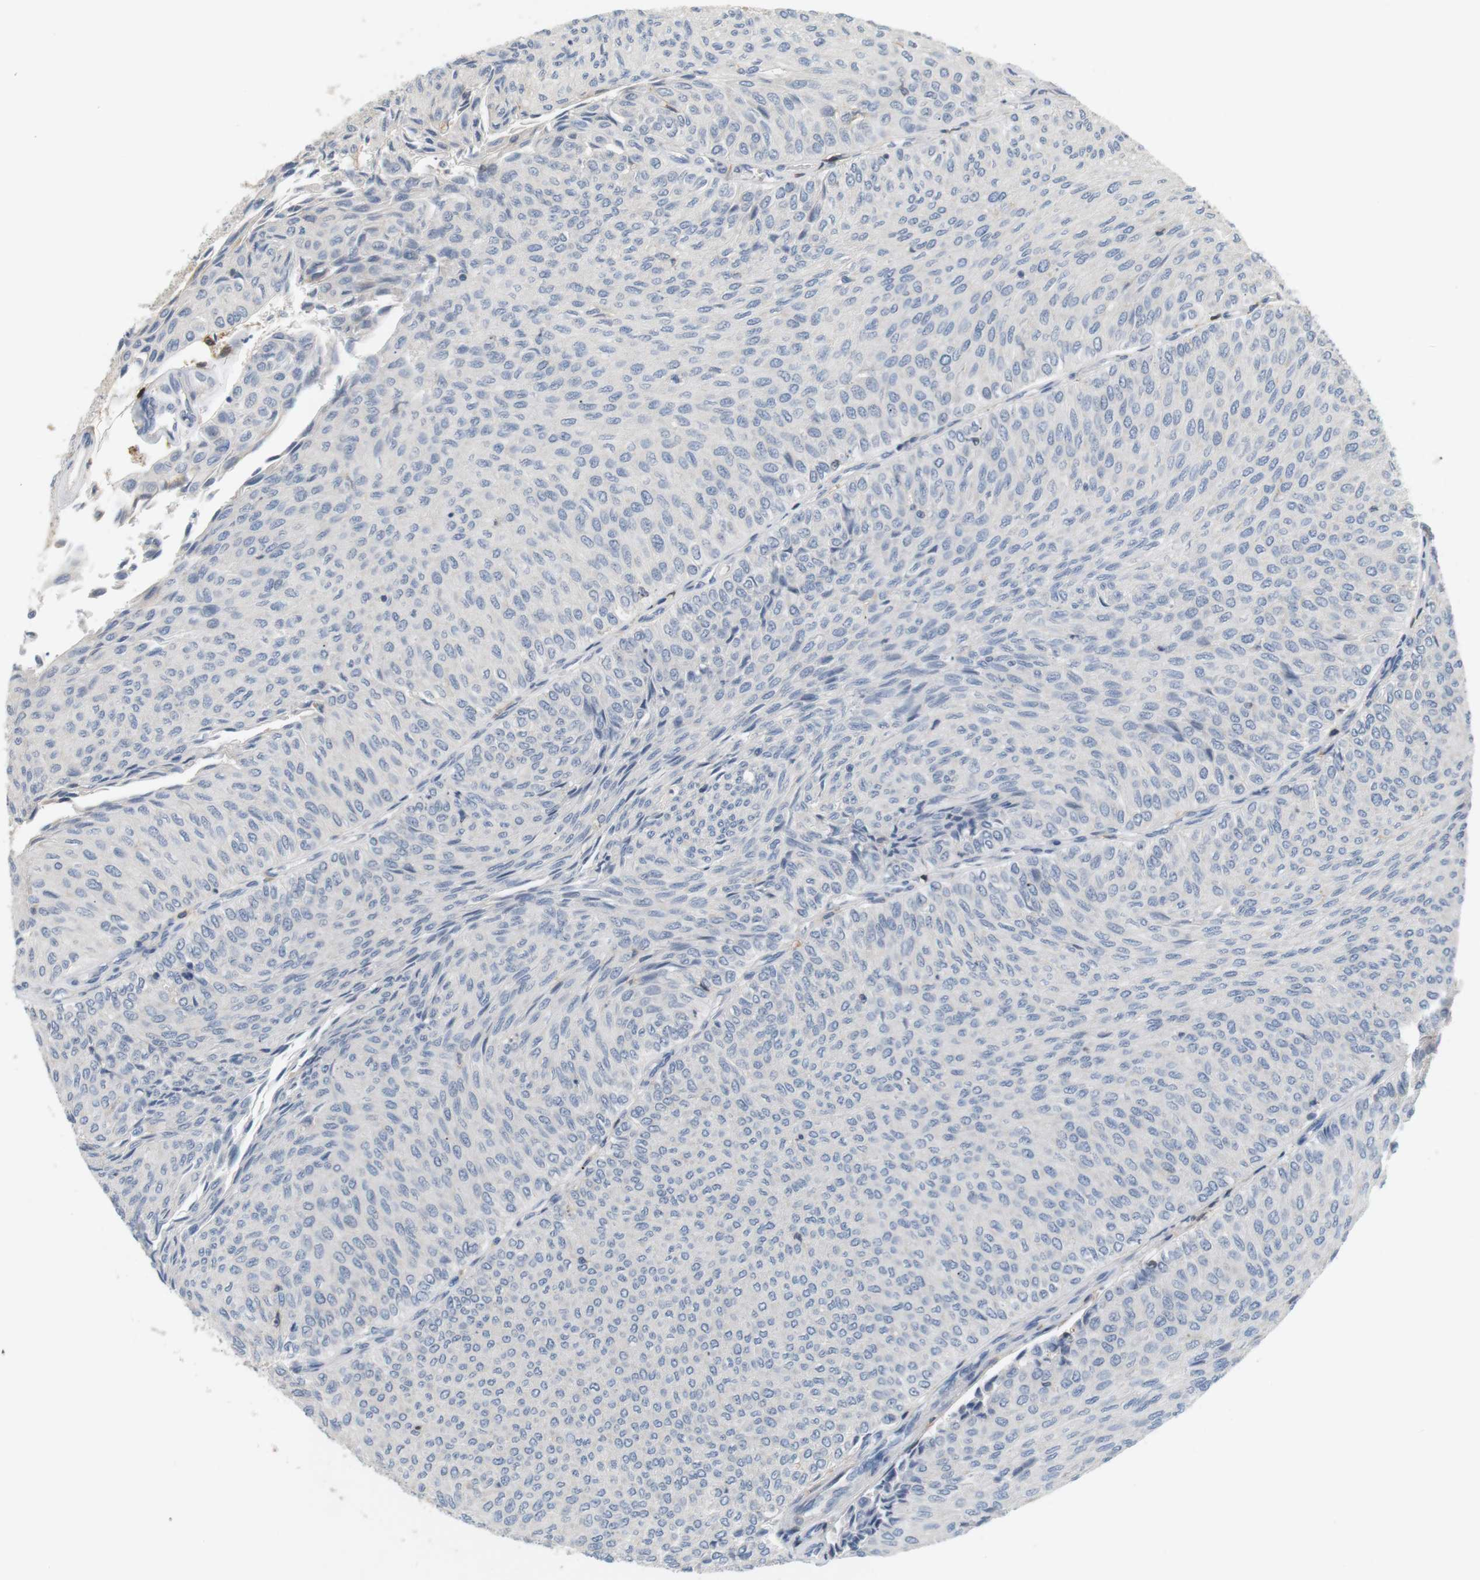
{"staining": {"intensity": "negative", "quantity": "none", "location": "none"}, "tissue": "urothelial cancer", "cell_type": "Tumor cells", "image_type": "cancer", "snomed": [{"axis": "morphology", "description": "Urothelial carcinoma, Low grade"}, {"axis": "topography", "description": "Urinary bladder"}], "caption": "Urothelial cancer was stained to show a protein in brown. There is no significant positivity in tumor cells.", "gene": "P2RY1", "patient": {"sex": "male", "age": 78}}